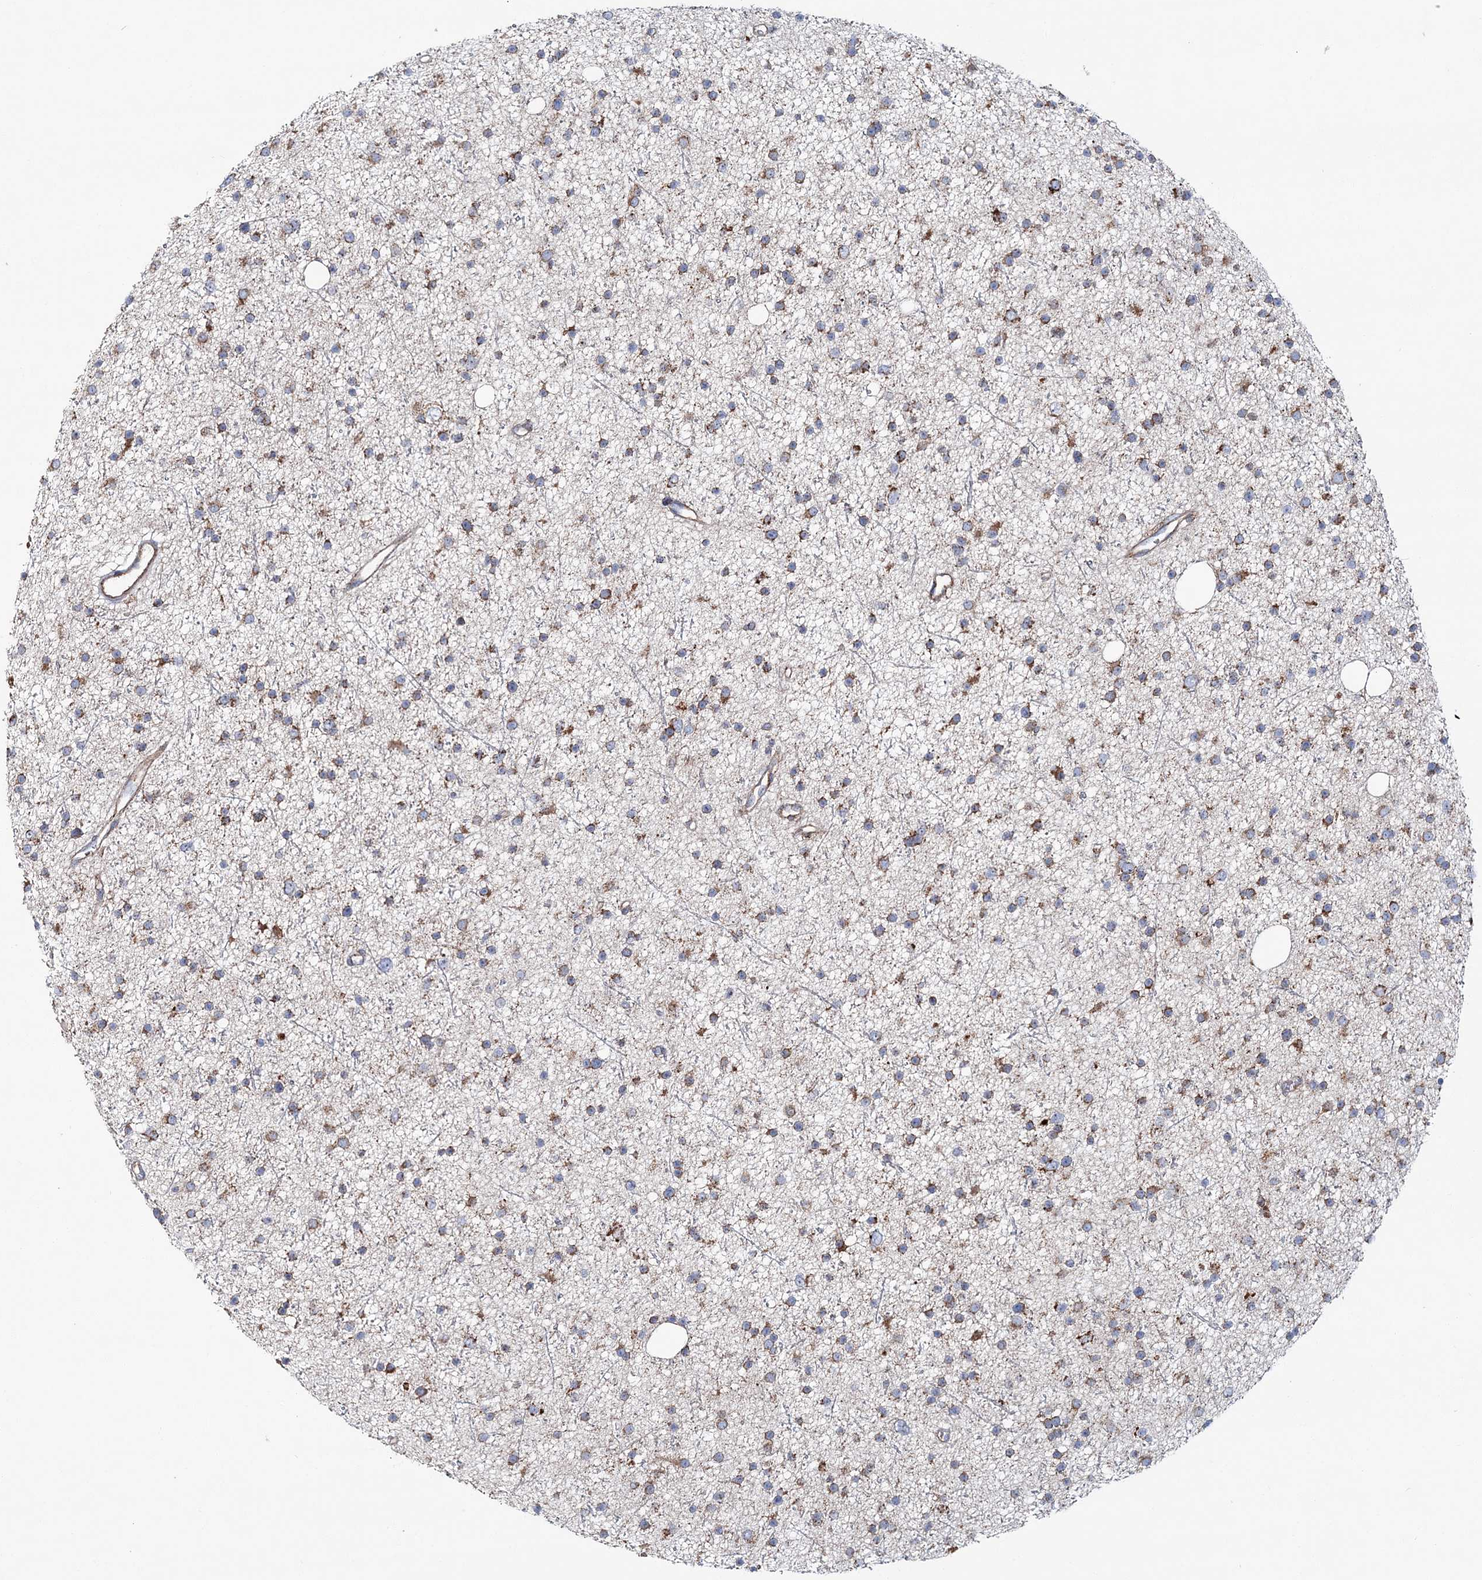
{"staining": {"intensity": "moderate", "quantity": "25%-75%", "location": "cytoplasmic/membranous"}, "tissue": "glioma", "cell_type": "Tumor cells", "image_type": "cancer", "snomed": [{"axis": "morphology", "description": "Glioma, malignant, Low grade"}, {"axis": "topography", "description": "Cerebral cortex"}], "caption": "Moderate cytoplasmic/membranous expression for a protein is seen in approximately 25%-75% of tumor cells of glioma using IHC.", "gene": "ARHGAP6", "patient": {"sex": "female", "age": 39}}